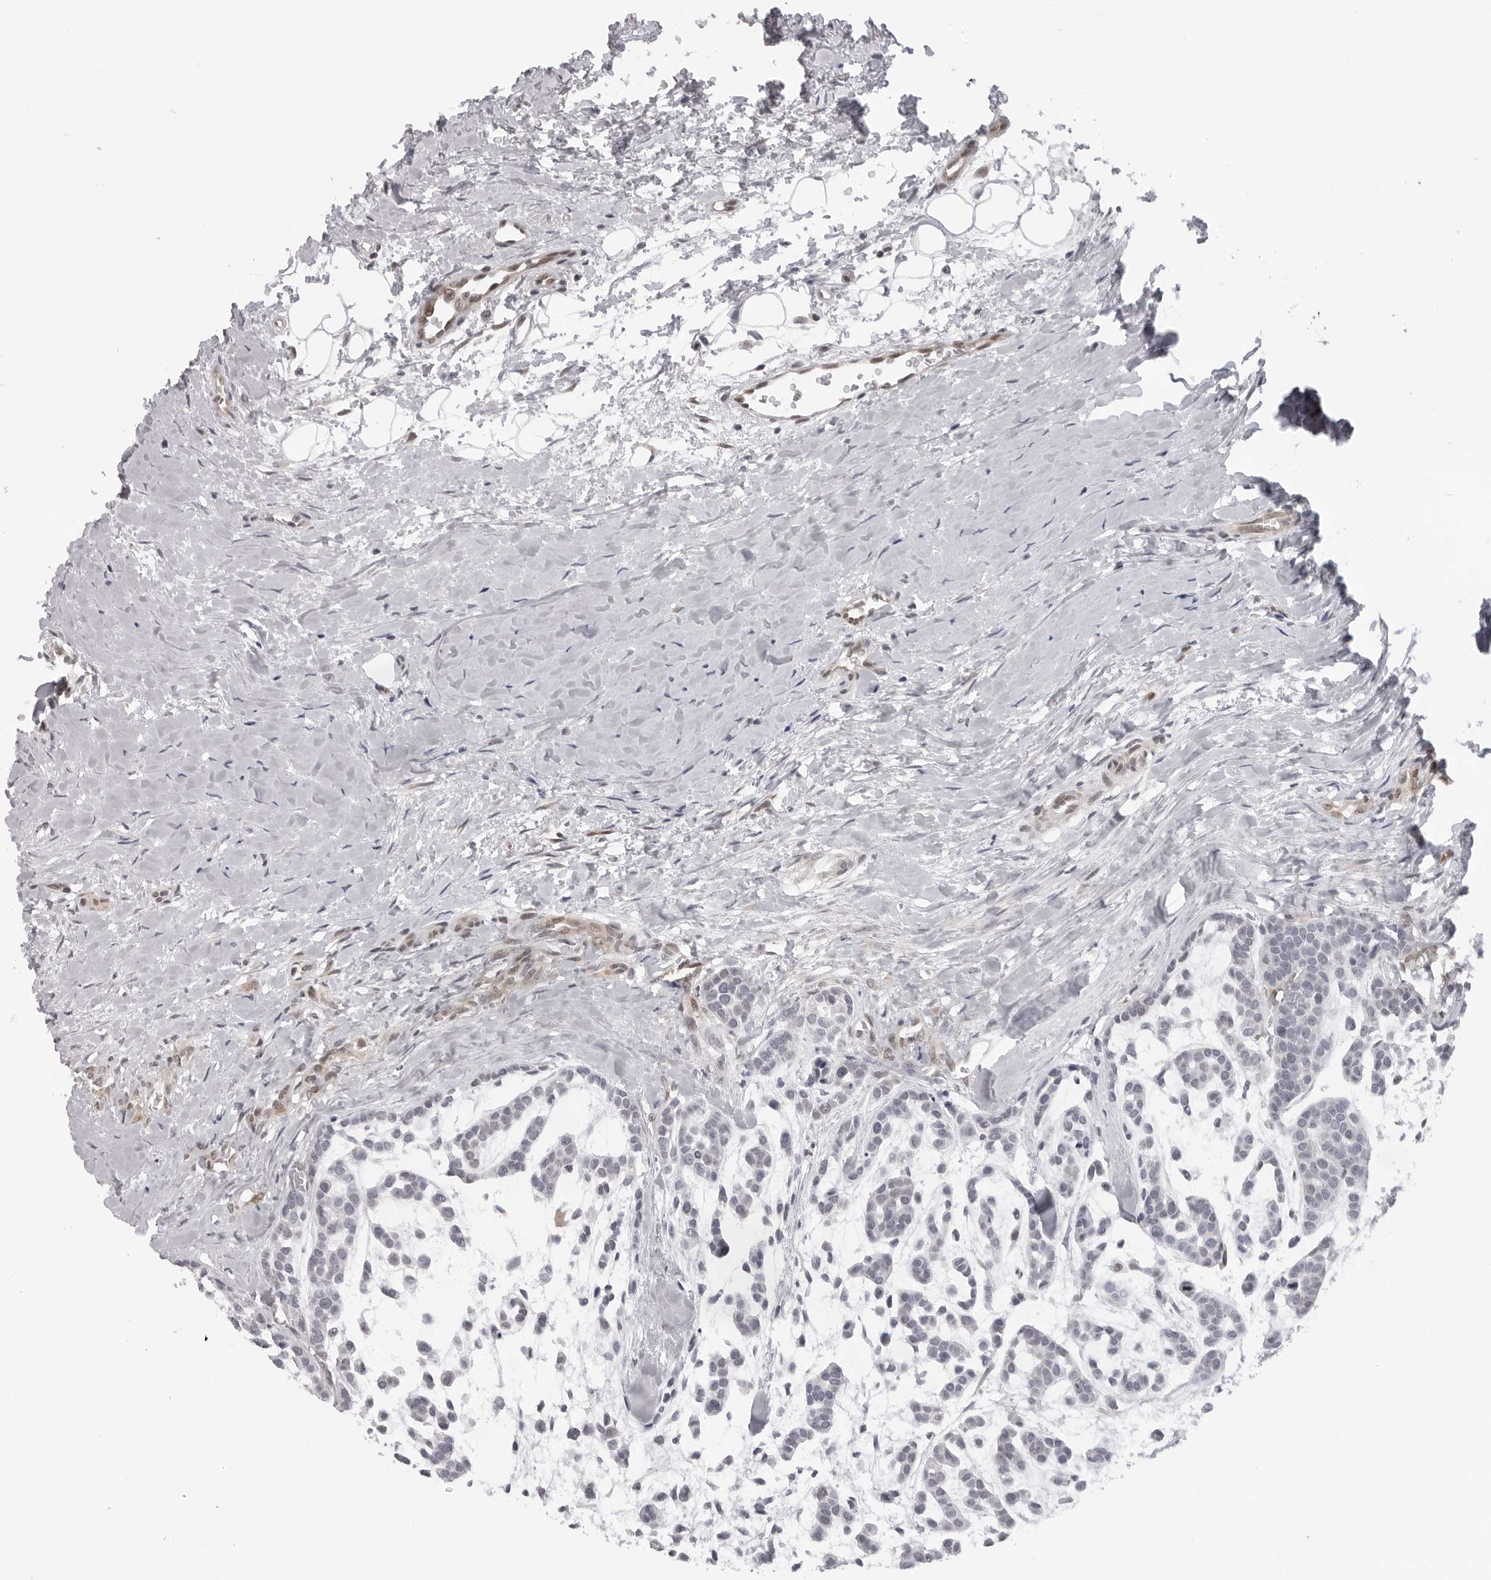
{"staining": {"intensity": "negative", "quantity": "none", "location": "none"}, "tissue": "head and neck cancer", "cell_type": "Tumor cells", "image_type": "cancer", "snomed": [{"axis": "morphology", "description": "Adenocarcinoma, NOS"}, {"axis": "morphology", "description": "Adenoma, NOS"}, {"axis": "topography", "description": "Head-Neck"}], "caption": "Tumor cells show no significant protein expression in adenocarcinoma (head and neck).", "gene": "CASP7", "patient": {"sex": "female", "age": 55}}